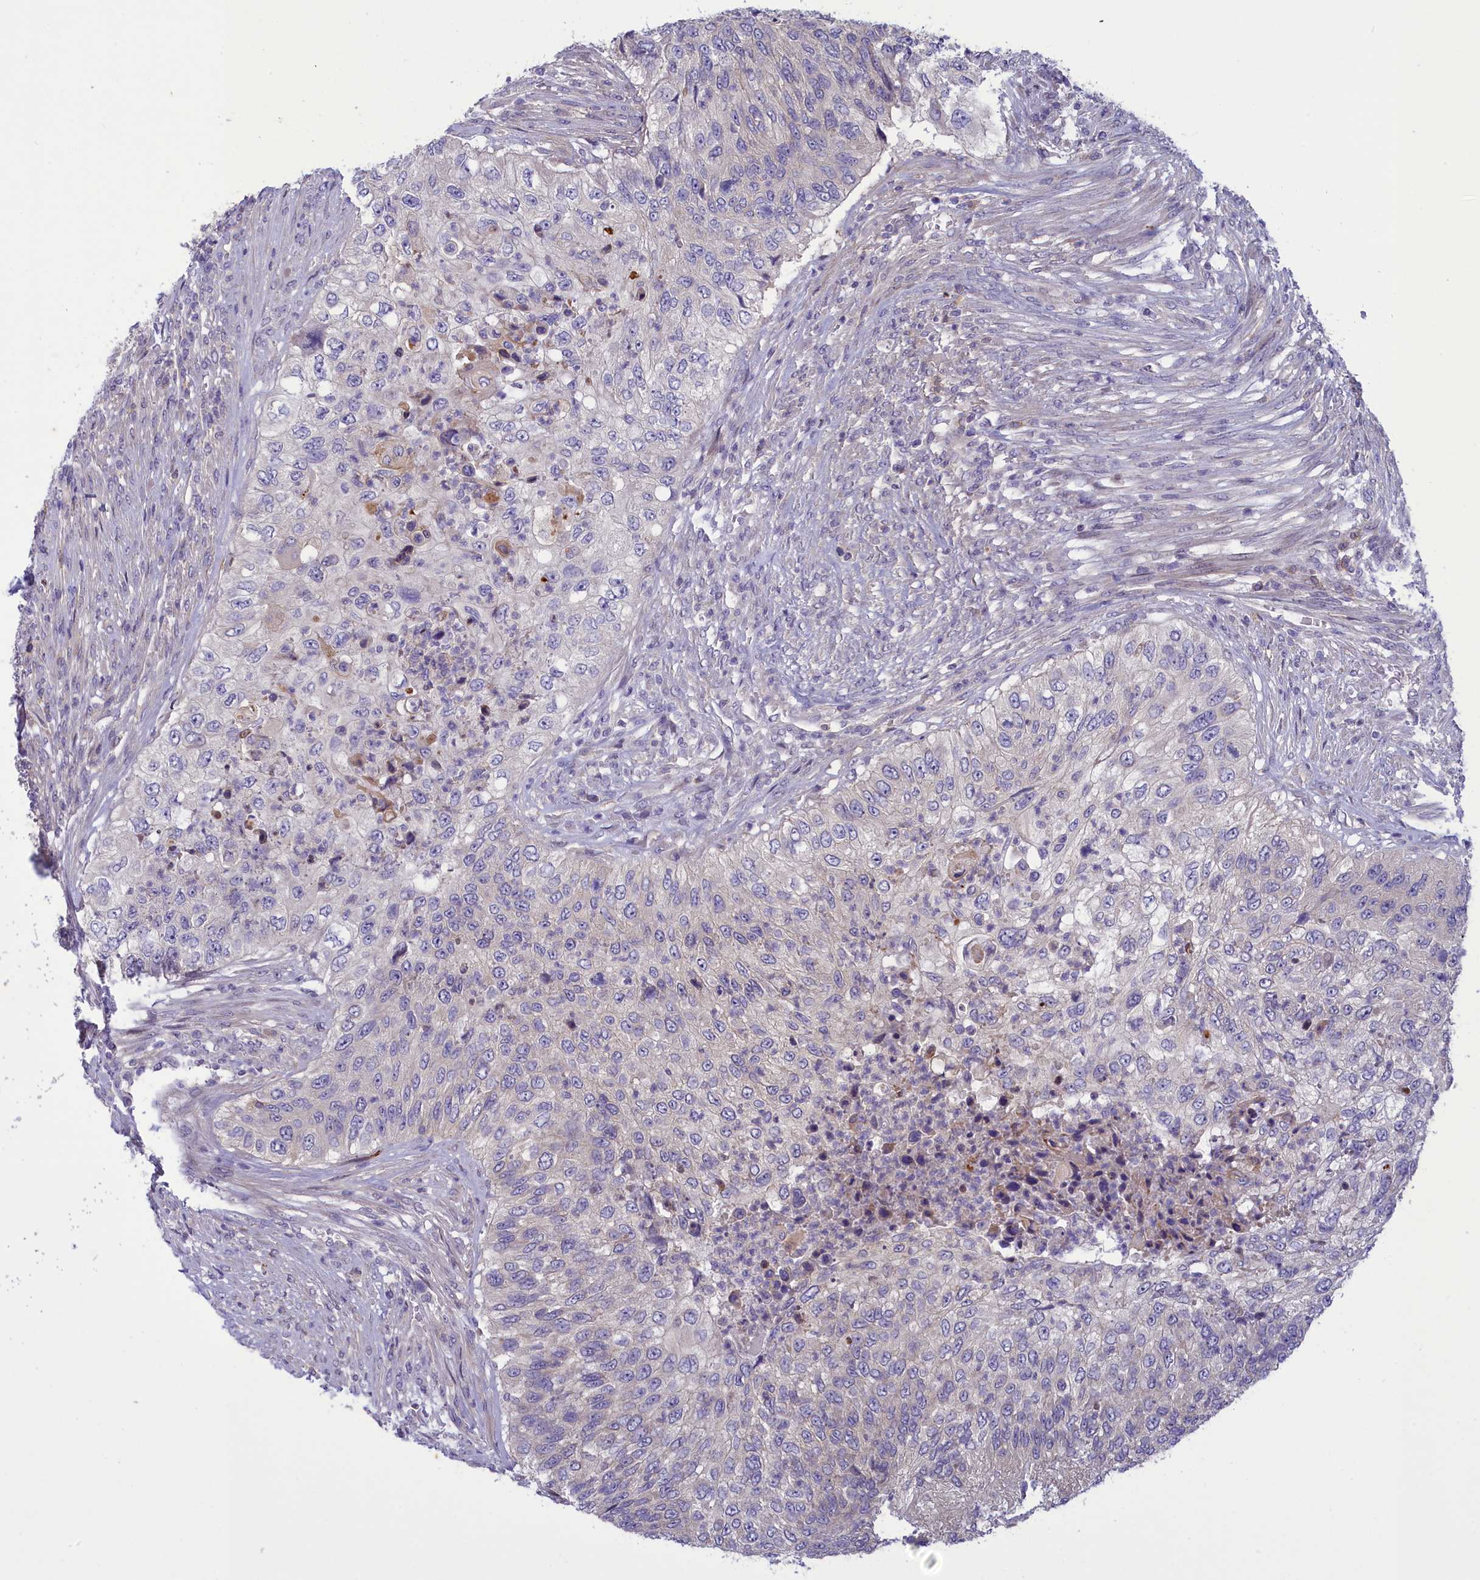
{"staining": {"intensity": "negative", "quantity": "none", "location": "none"}, "tissue": "urothelial cancer", "cell_type": "Tumor cells", "image_type": "cancer", "snomed": [{"axis": "morphology", "description": "Urothelial carcinoma, High grade"}, {"axis": "topography", "description": "Urinary bladder"}], "caption": "Immunohistochemistry (IHC) image of neoplastic tissue: human high-grade urothelial carcinoma stained with DAB (3,3'-diaminobenzidine) shows no significant protein expression in tumor cells.", "gene": "CORO2A", "patient": {"sex": "female", "age": 60}}